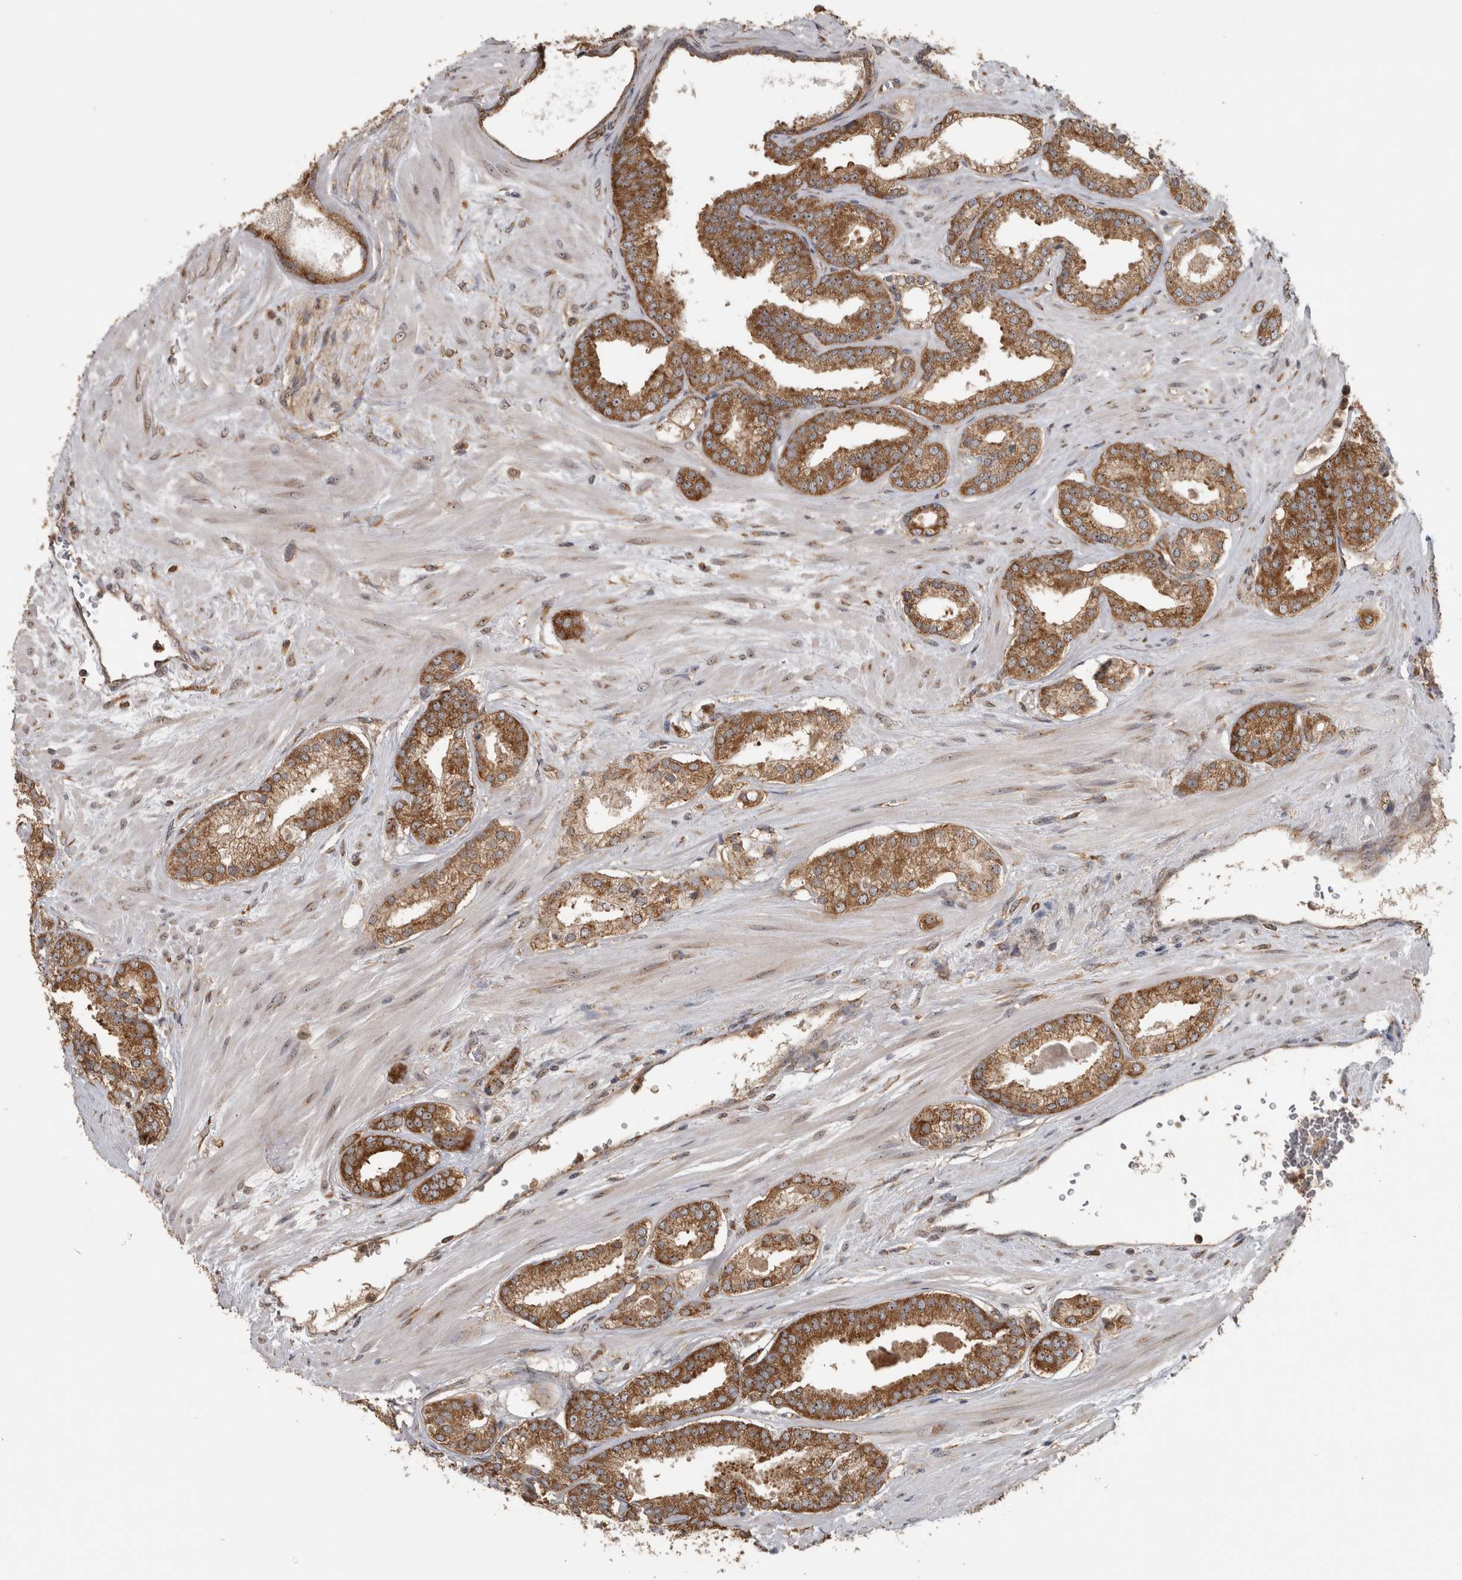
{"staining": {"intensity": "moderate", "quantity": ">75%", "location": "cytoplasmic/membranous"}, "tissue": "prostate cancer", "cell_type": "Tumor cells", "image_type": "cancer", "snomed": [{"axis": "morphology", "description": "Adenocarcinoma, Low grade"}, {"axis": "topography", "description": "Prostate"}], "caption": "A high-resolution histopathology image shows immunohistochemistry staining of prostate adenocarcinoma (low-grade), which reveals moderate cytoplasmic/membranous positivity in about >75% of tumor cells.", "gene": "ATXN2", "patient": {"sex": "male", "age": 70}}